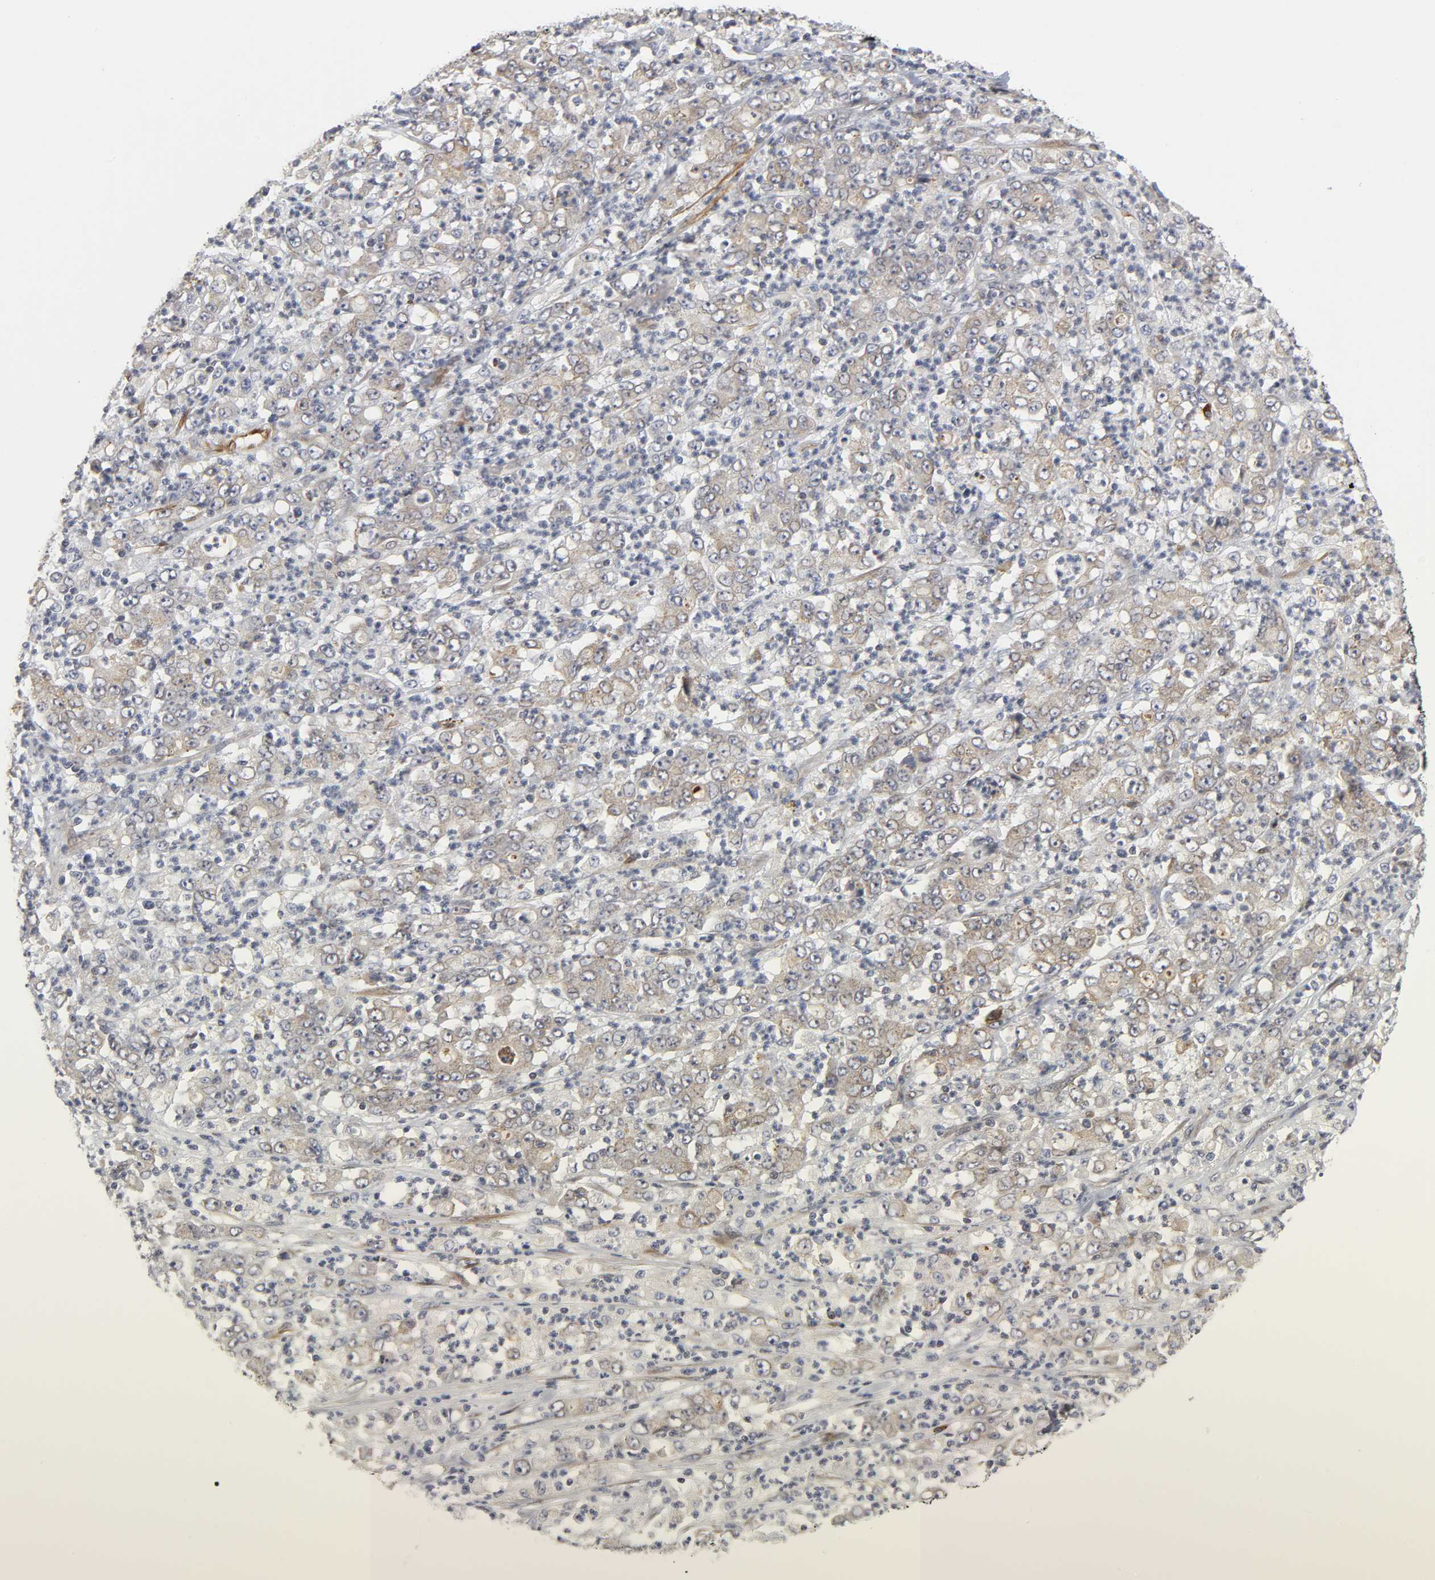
{"staining": {"intensity": "weak", "quantity": "25%-75%", "location": "cytoplasmic/membranous"}, "tissue": "stomach cancer", "cell_type": "Tumor cells", "image_type": "cancer", "snomed": [{"axis": "morphology", "description": "Adenocarcinoma, NOS"}, {"axis": "topography", "description": "Stomach, lower"}], "caption": "Protein analysis of stomach adenocarcinoma tissue displays weak cytoplasmic/membranous positivity in about 25%-75% of tumor cells.", "gene": "ASB6", "patient": {"sex": "female", "age": 71}}